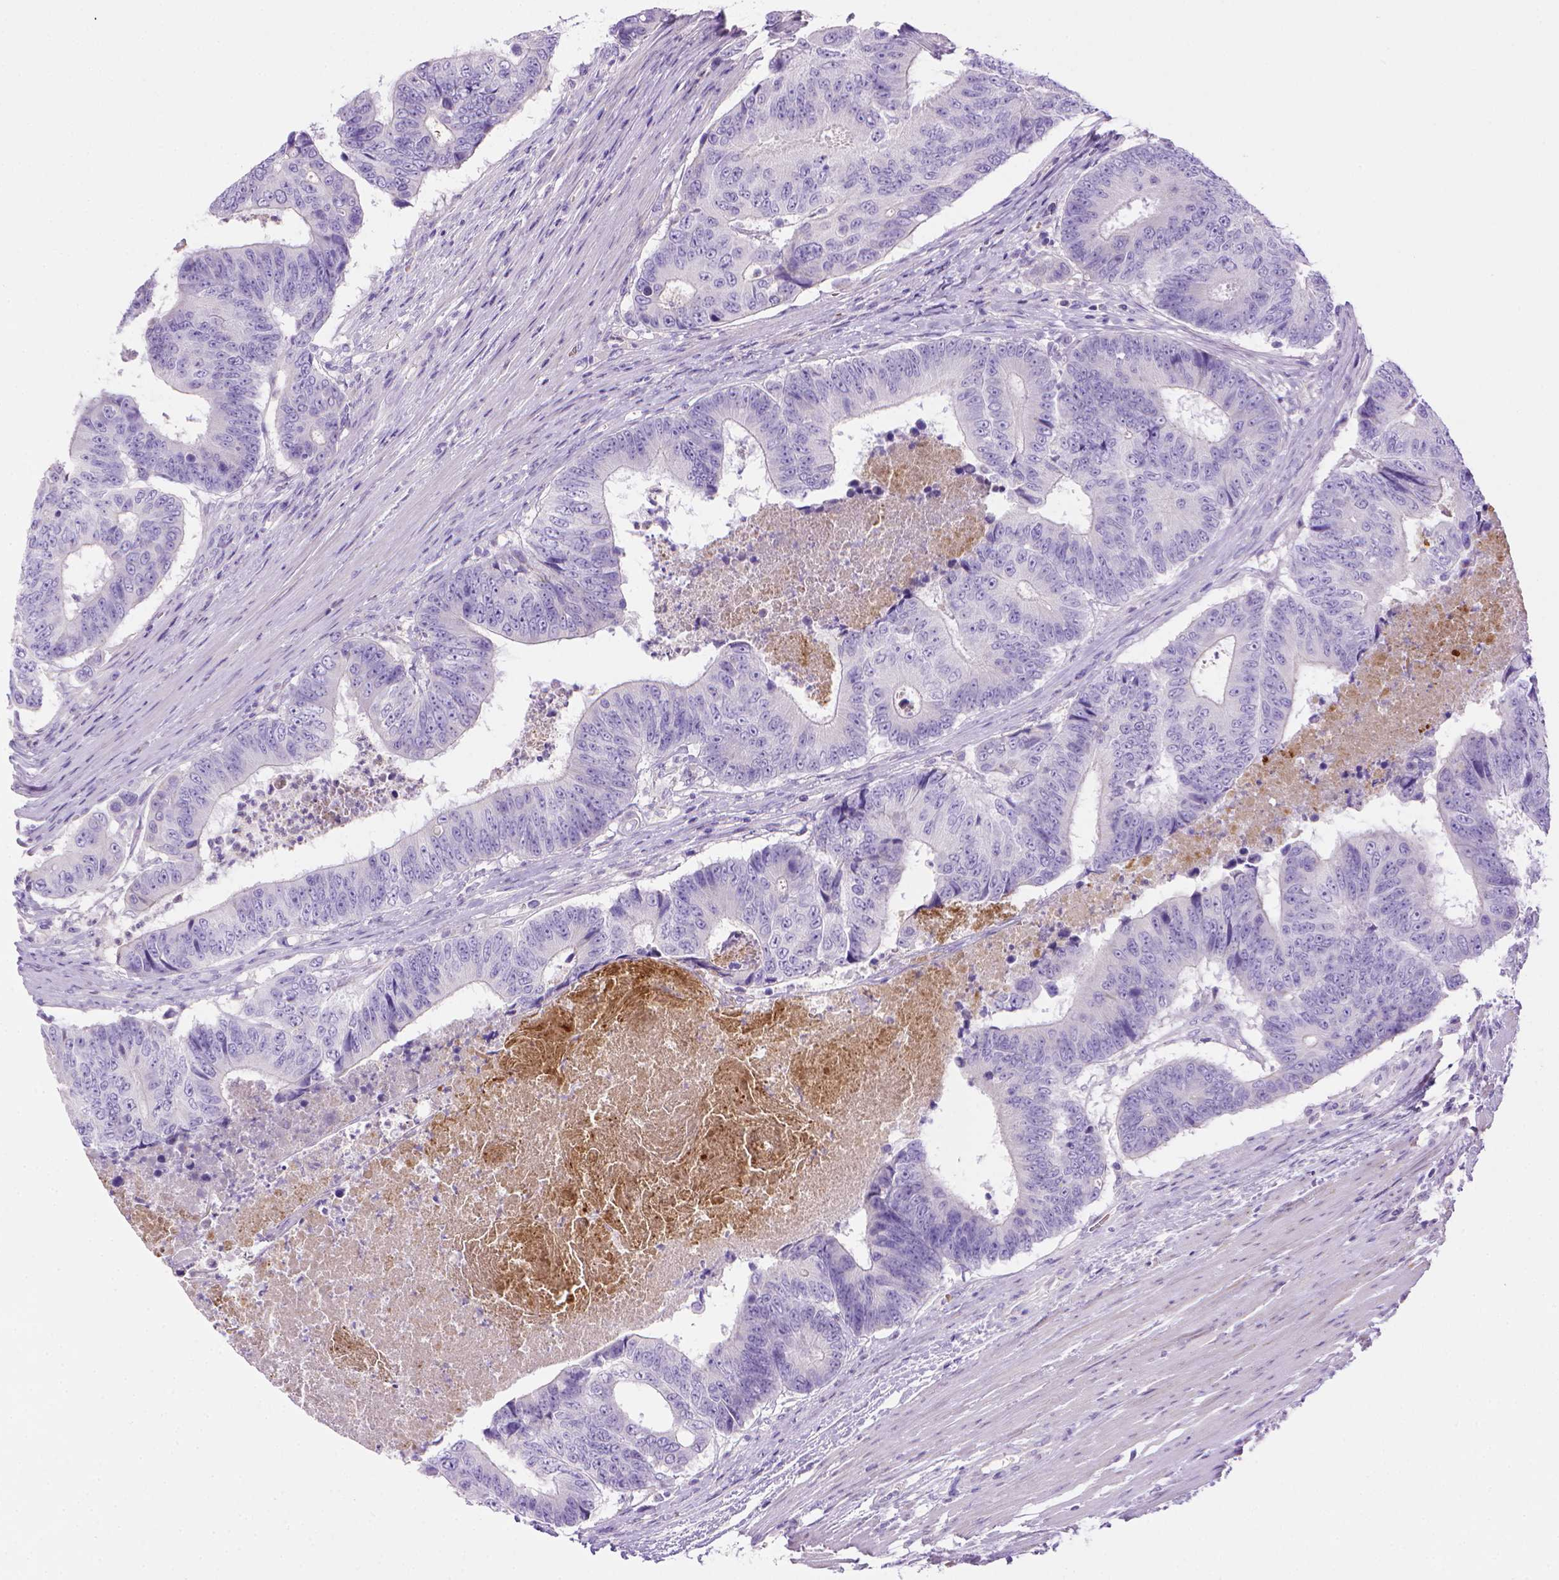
{"staining": {"intensity": "negative", "quantity": "none", "location": "none"}, "tissue": "colorectal cancer", "cell_type": "Tumor cells", "image_type": "cancer", "snomed": [{"axis": "morphology", "description": "Adenocarcinoma, NOS"}, {"axis": "topography", "description": "Colon"}], "caption": "Tumor cells are negative for brown protein staining in colorectal cancer. (DAB IHC visualized using brightfield microscopy, high magnification).", "gene": "BAAT", "patient": {"sex": "female", "age": 48}}